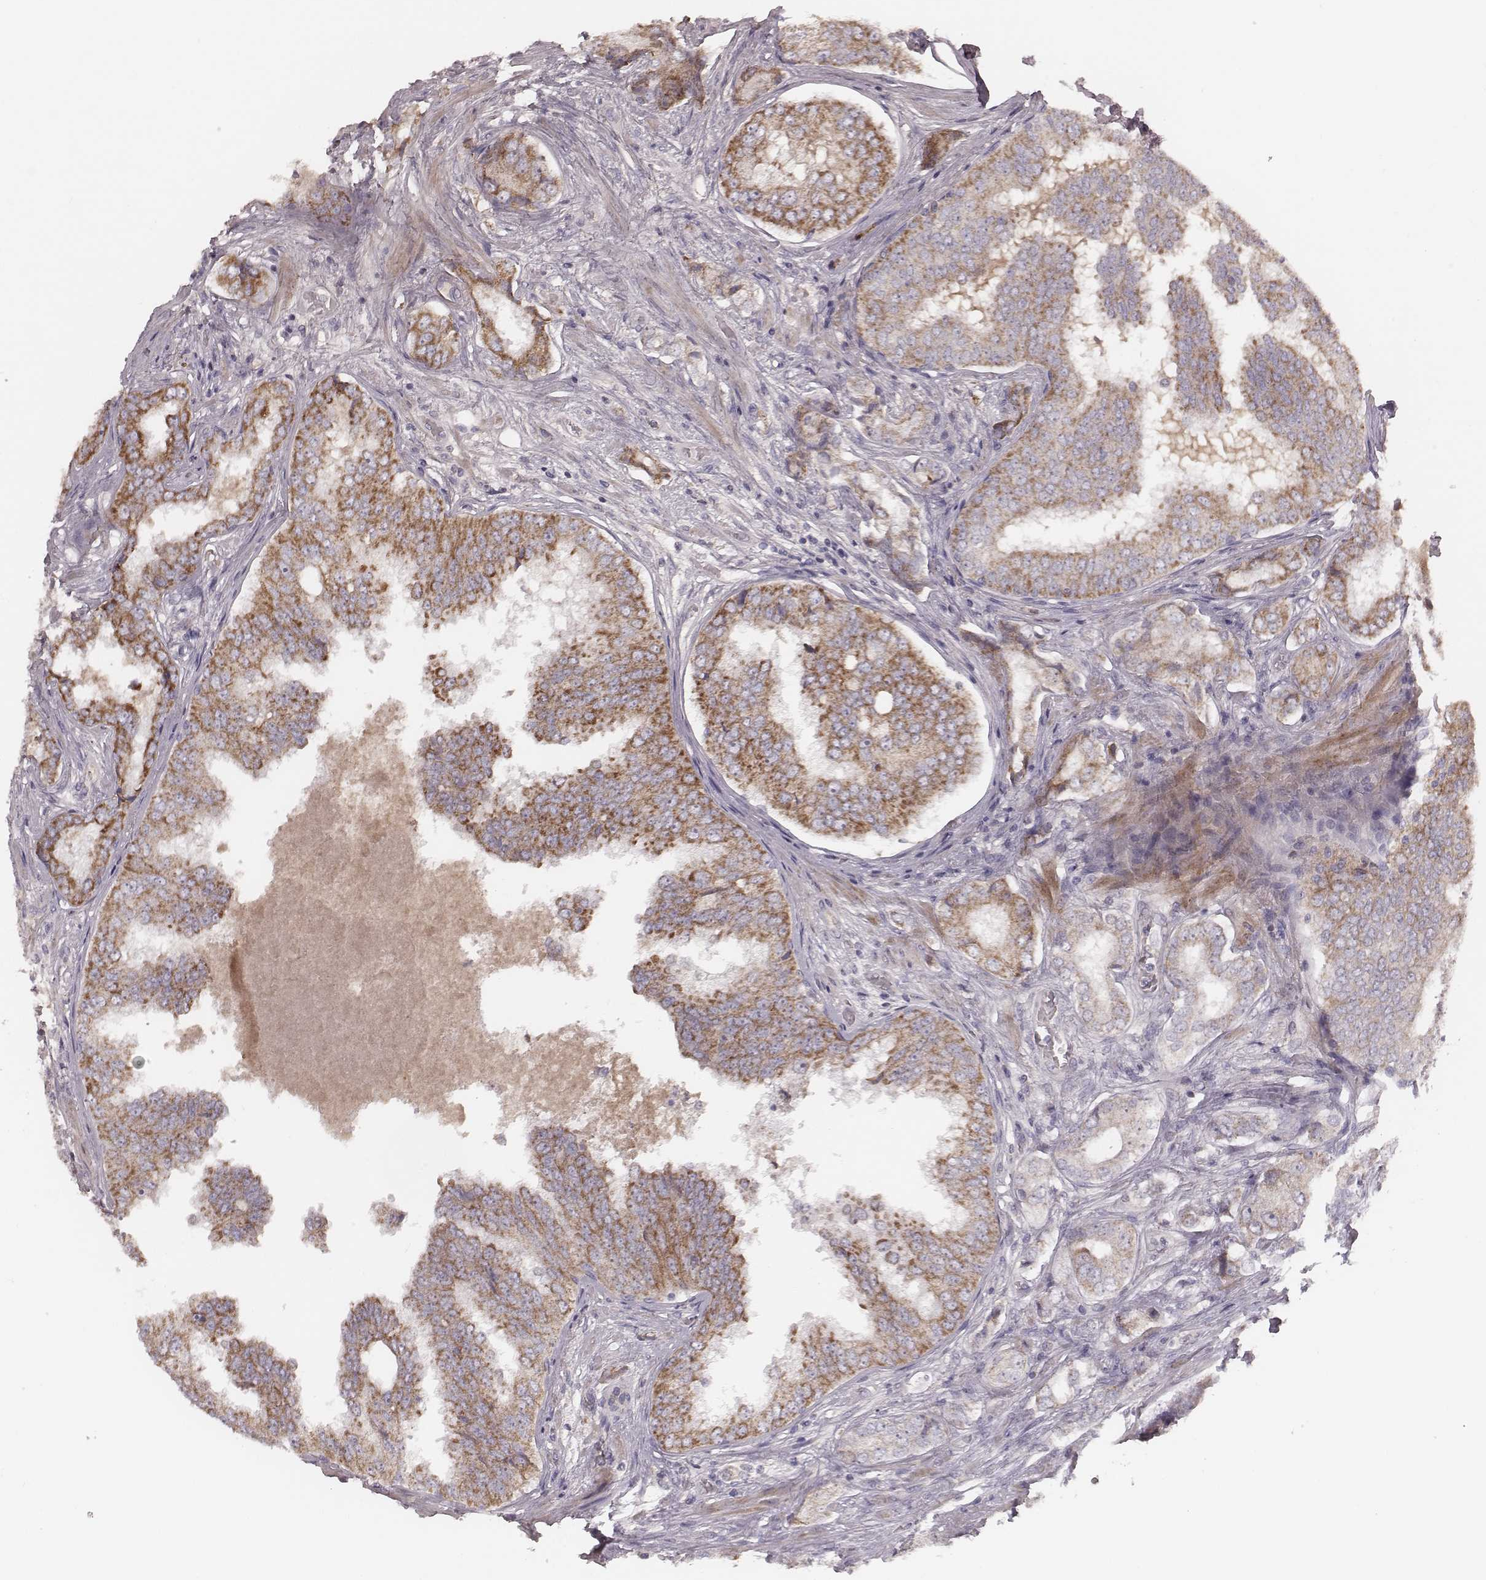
{"staining": {"intensity": "moderate", "quantity": "25%-75%", "location": "cytoplasmic/membranous"}, "tissue": "prostate cancer", "cell_type": "Tumor cells", "image_type": "cancer", "snomed": [{"axis": "morphology", "description": "Adenocarcinoma, NOS"}, {"axis": "topography", "description": "Prostate"}], "caption": "A micrograph showing moderate cytoplasmic/membranous expression in about 25%-75% of tumor cells in prostate cancer (adenocarcinoma), as visualized by brown immunohistochemical staining.", "gene": "MRPS27", "patient": {"sex": "male", "age": 65}}